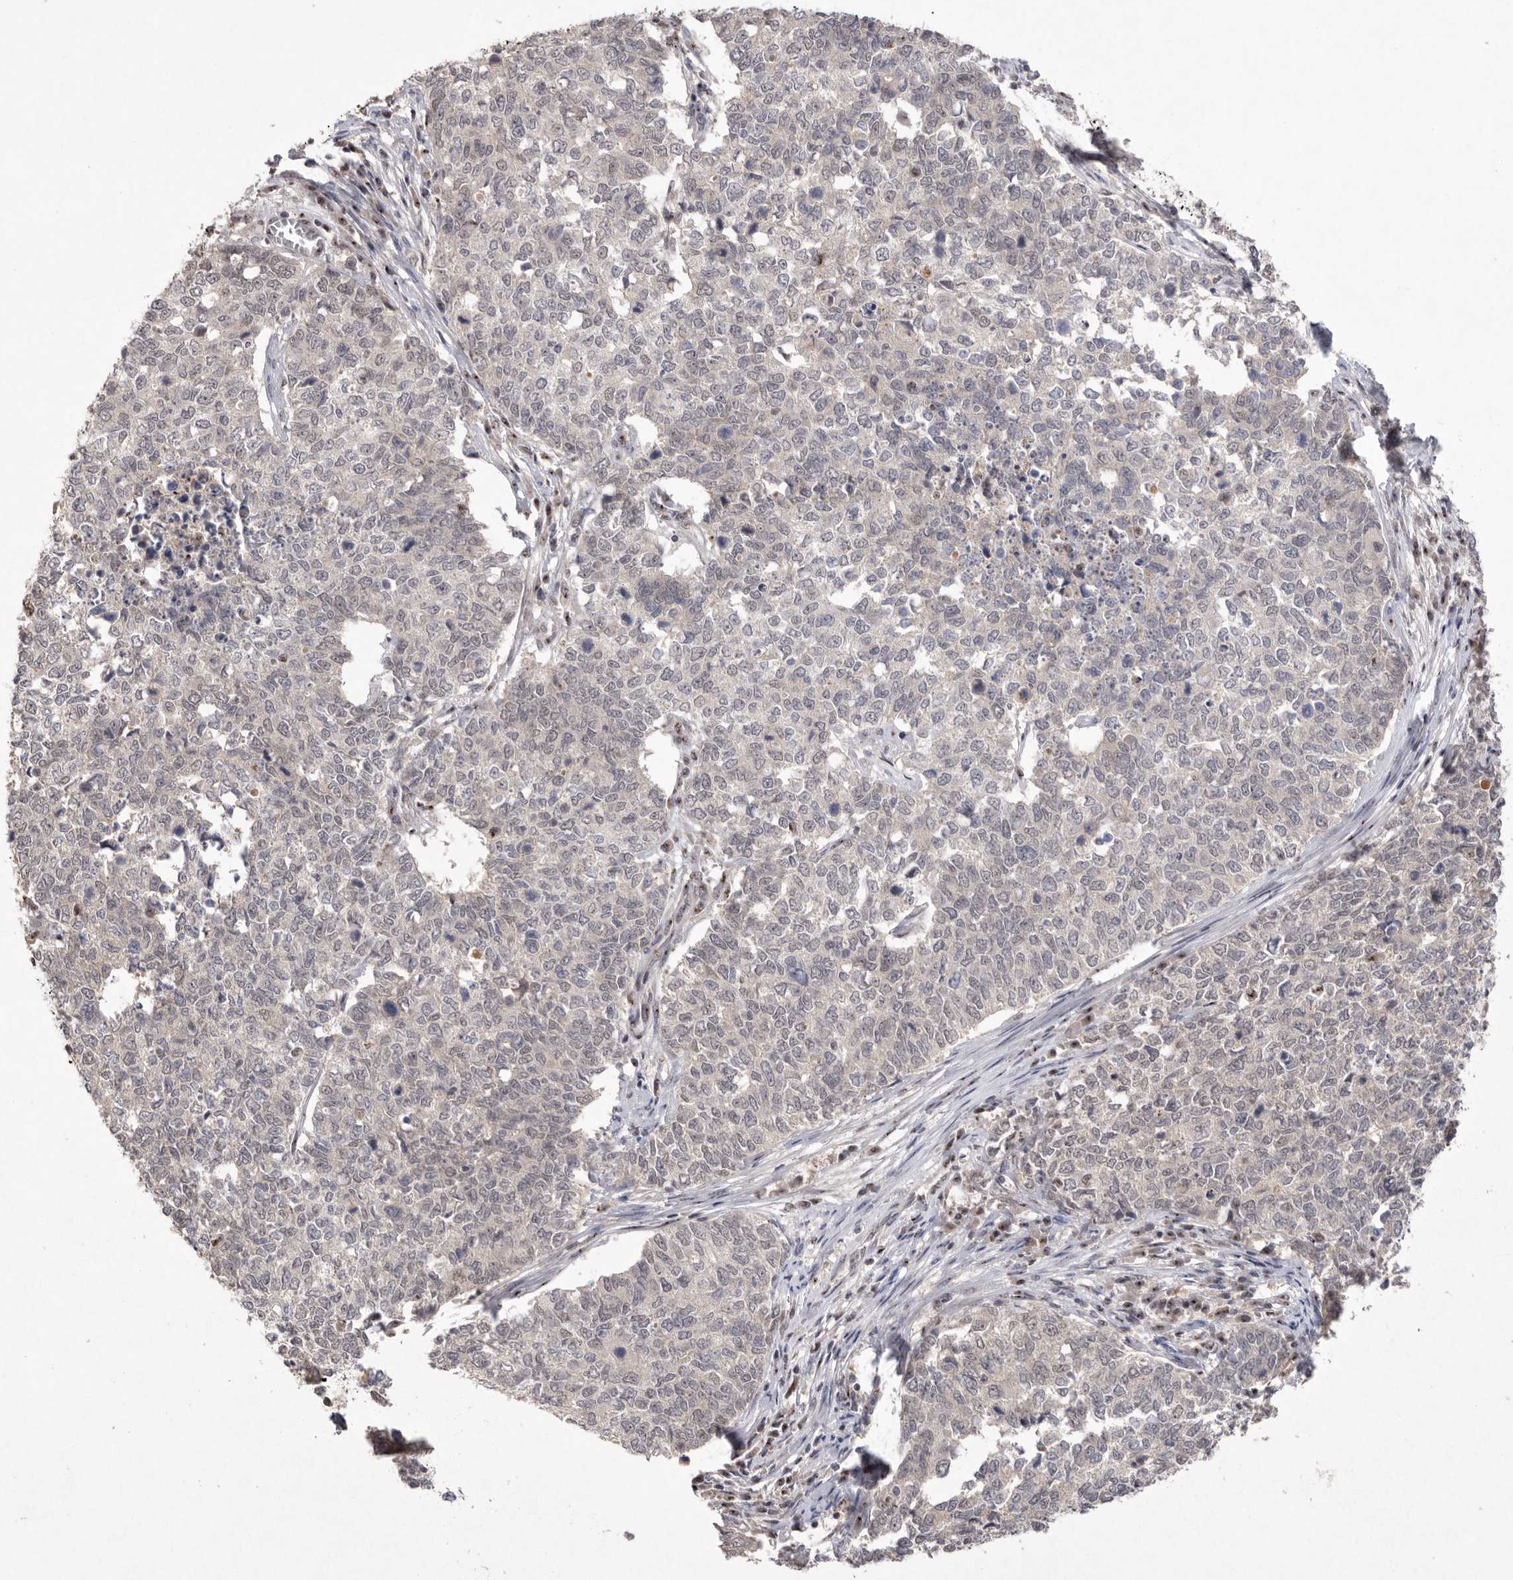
{"staining": {"intensity": "weak", "quantity": "<25%", "location": "cytoplasmic/membranous"}, "tissue": "cervical cancer", "cell_type": "Tumor cells", "image_type": "cancer", "snomed": [{"axis": "morphology", "description": "Squamous cell carcinoma, NOS"}, {"axis": "topography", "description": "Cervix"}], "caption": "The immunohistochemistry (IHC) photomicrograph has no significant expression in tumor cells of cervical squamous cell carcinoma tissue. (Stains: DAB (3,3'-diaminobenzidine) IHC with hematoxylin counter stain, Microscopy: brightfield microscopy at high magnification).", "gene": "HUS1", "patient": {"sex": "female", "age": 63}}